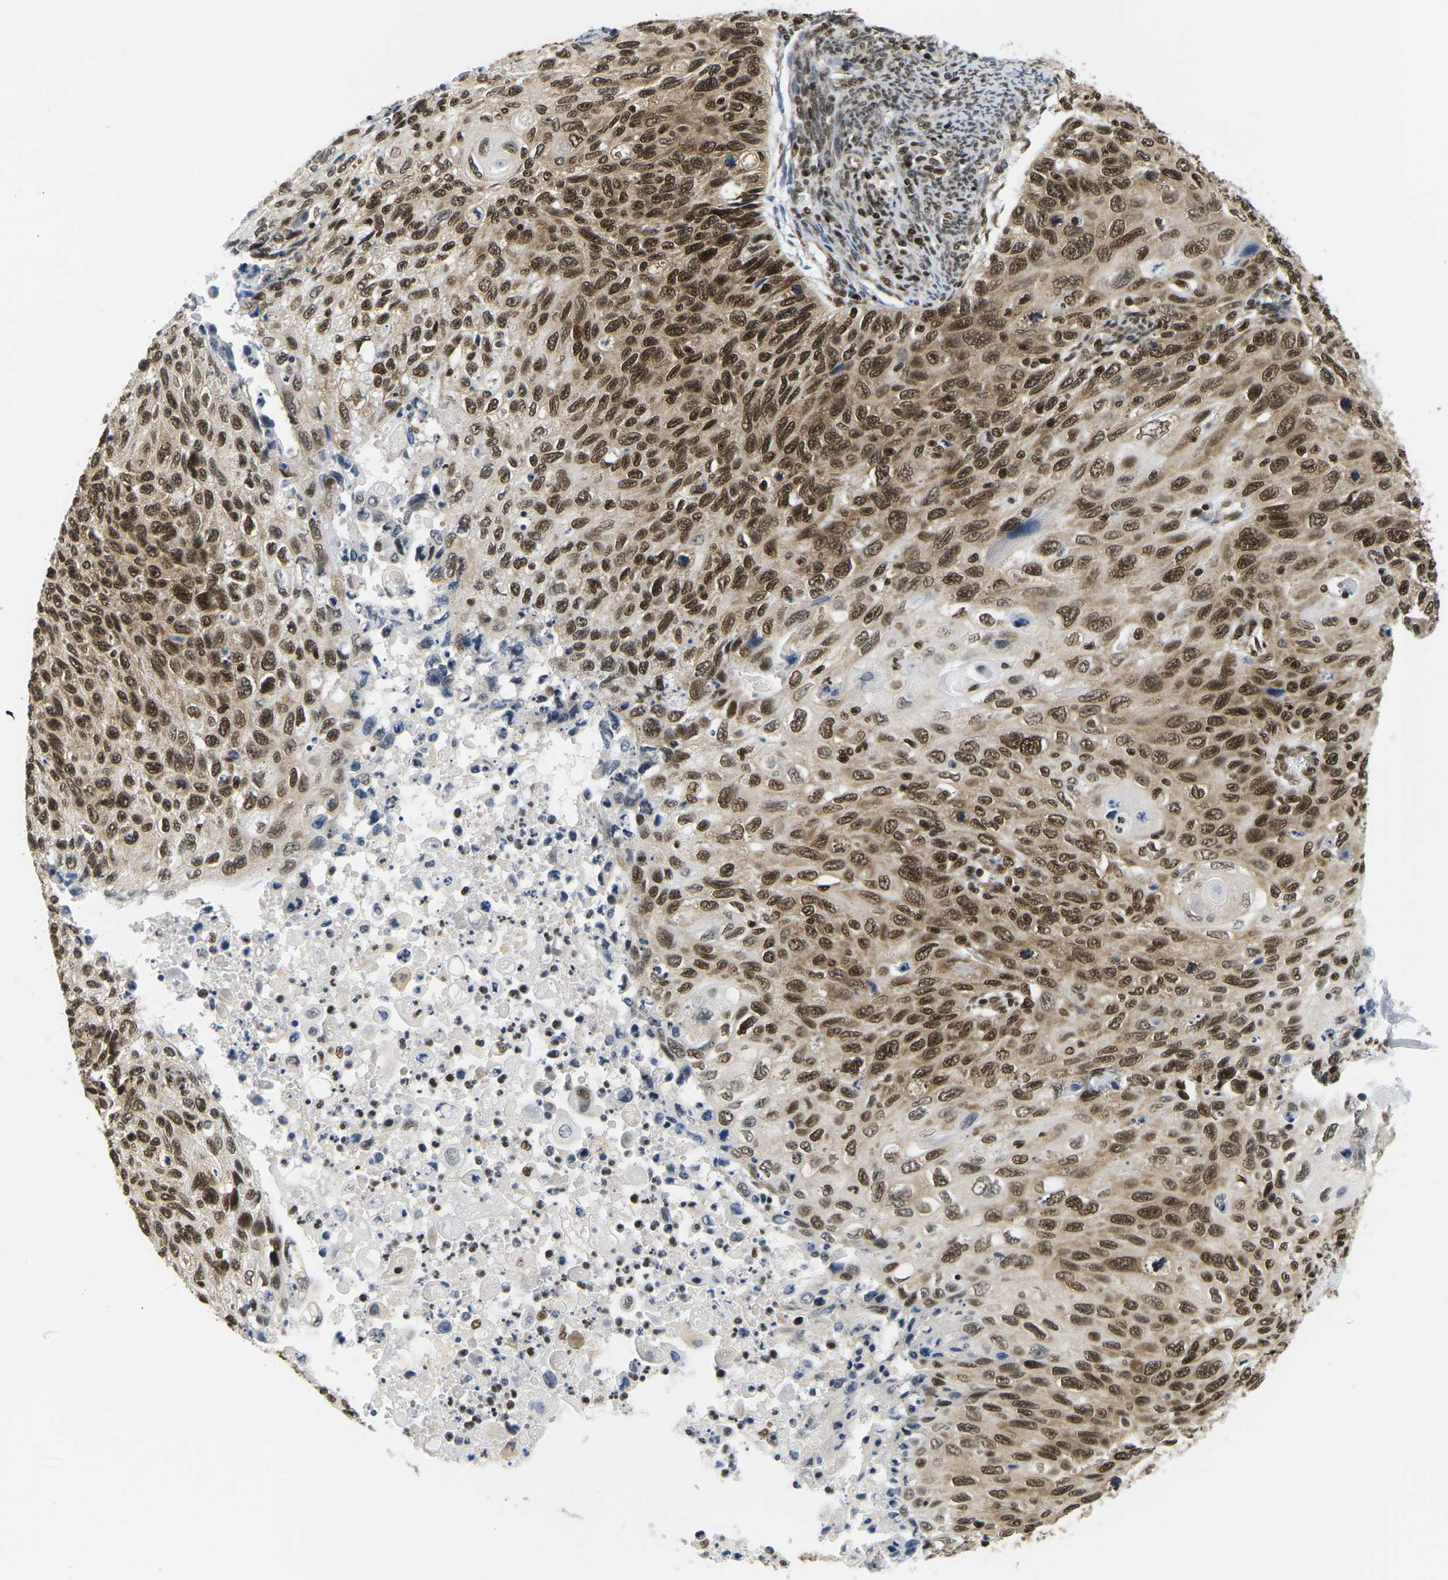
{"staining": {"intensity": "strong", "quantity": ">75%", "location": "cytoplasmic/membranous,nuclear"}, "tissue": "cervical cancer", "cell_type": "Tumor cells", "image_type": "cancer", "snomed": [{"axis": "morphology", "description": "Squamous cell carcinoma, NOS"}, {"axis": "topography", "description": "Cervix"}], "caption": "Cervical cancer stained for a protein (brown) displays strong cytoplasmic/membranous and nuclear positive positivity in about >75% of tumor cells.", "gene": "CELF1", "patient": {"sex": "female", "age": 70}}